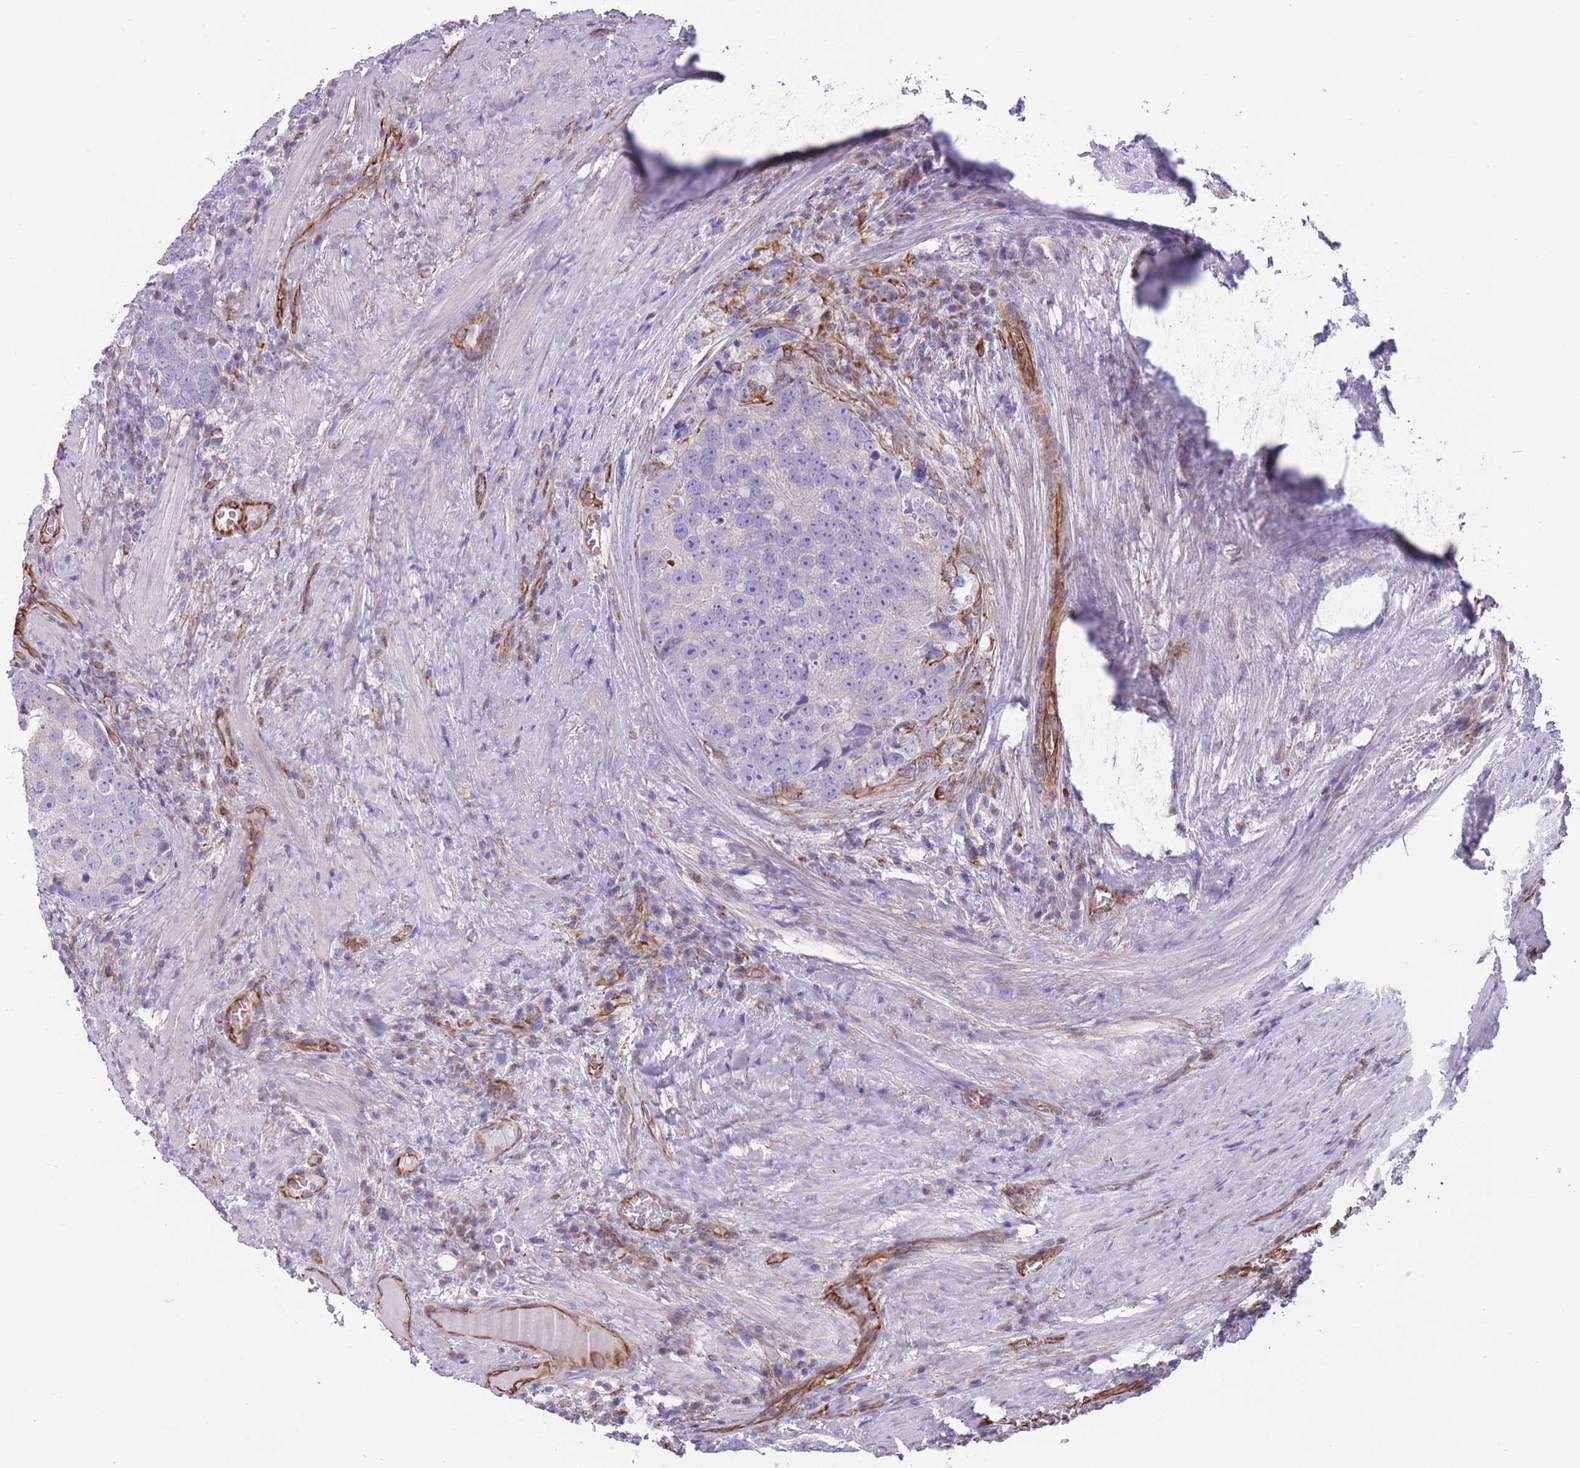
{"staining": {"intensity": "negative", "quantity": "none", "location": "none"}, "tissue": "prostate cancer", "cell_type": "Tumor cells", "image_type": "cancer", "snomed": [{"axis": "morphology", "description": "Adenocarcinoma, High grade"}, {"axis": "topography", "description": "Prostate"}], "caption": "Human prostate cancer stained for a protein using immunohistochemistry reveals no staining in tumor cells.", "gene": "PTCD1", "patient": {"sex": "male", "age": 71}}